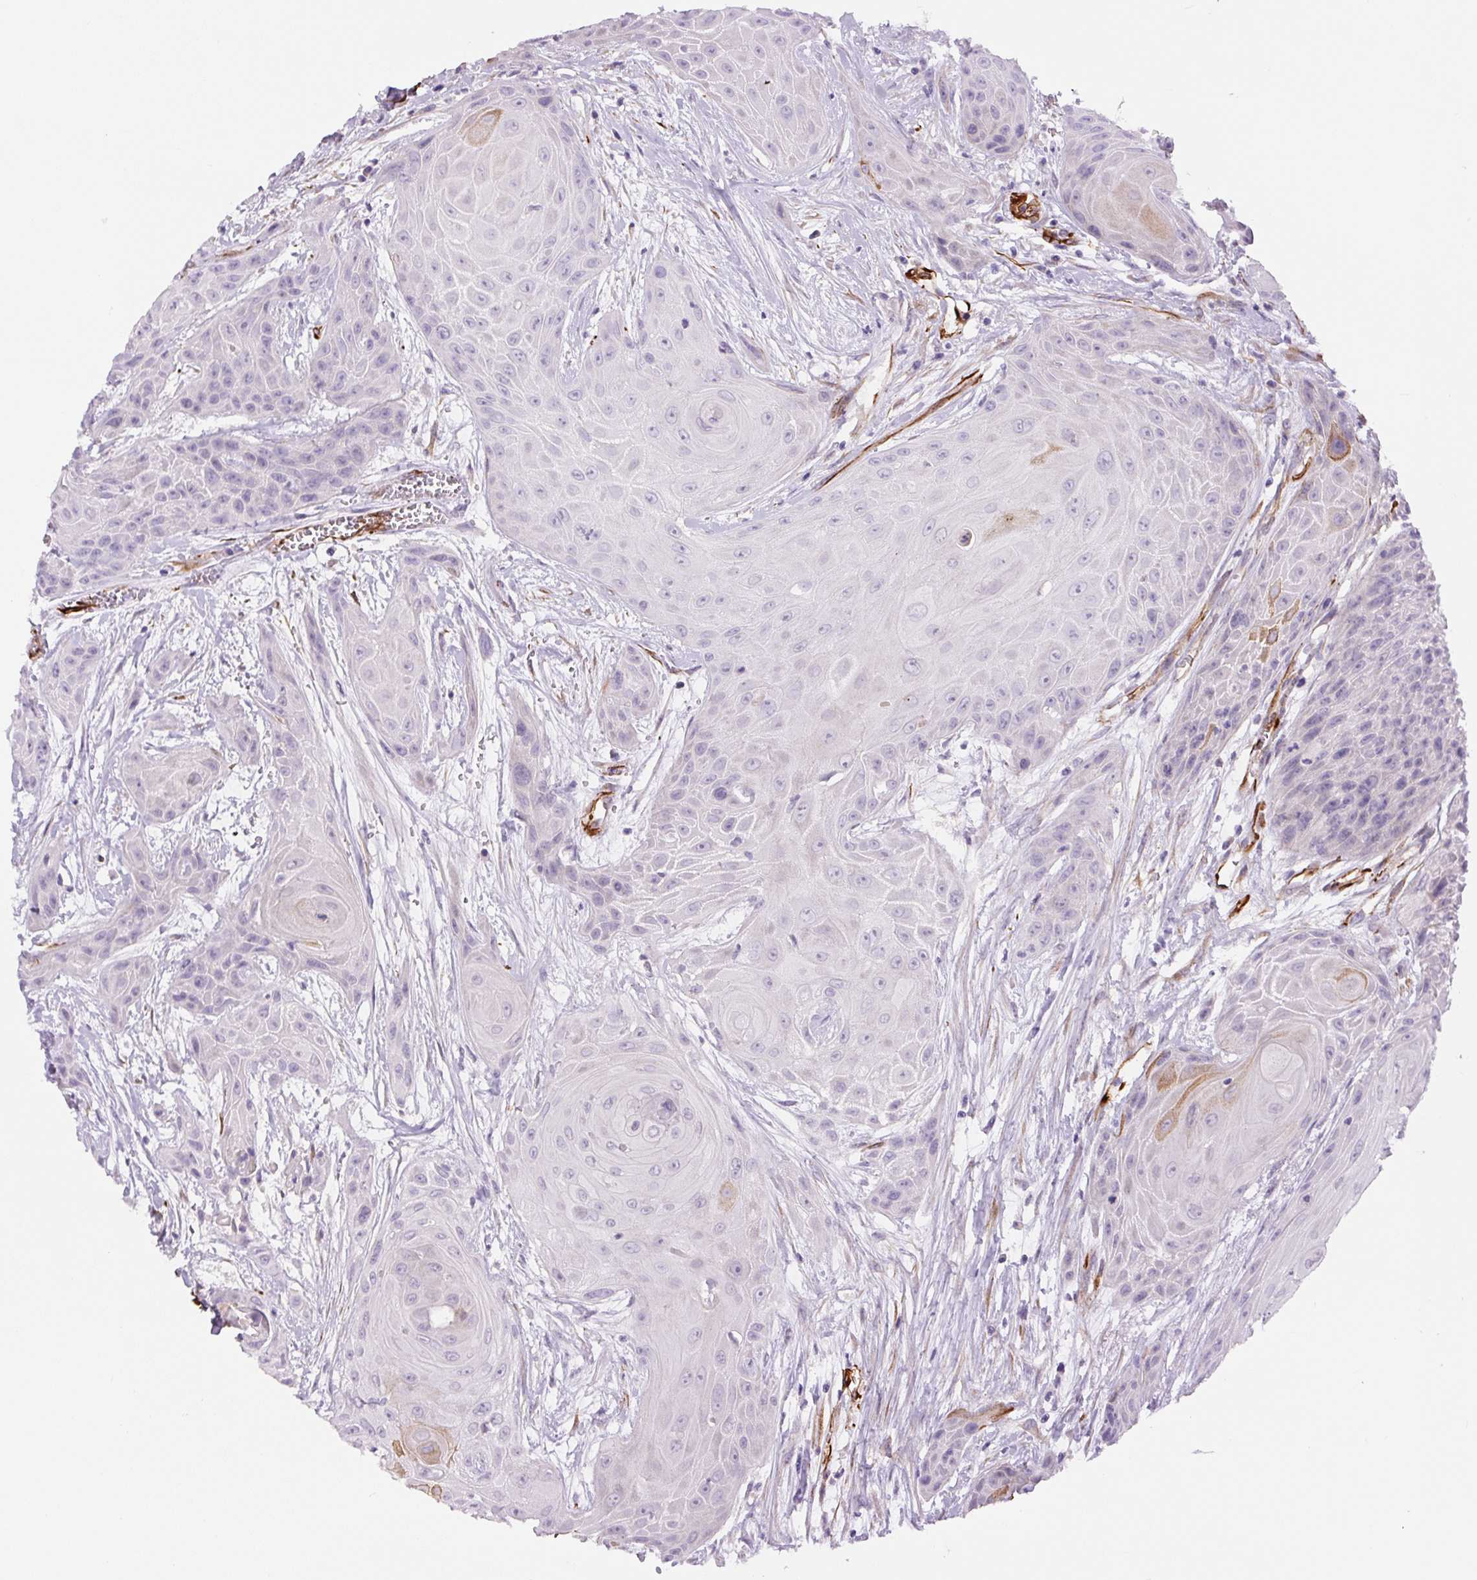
{"staining": {"intensity": "moderate", "quantity": "<25%", "location": "cytoplasmic/membranous"}, "tissue": "head and neck cancer", "cell_type": "Tumor cells", "image_type": "cancer", "snomed": [{"axis": "morphology", "description": "Squamous cell carcinoma, NOS"}, {"axis": "topography", "description": "Head-Neck"}], "caption": "Immunohistochemical staining of squamous cell carcinoma (head and neck) displays low levels of moderate cytoplasmic/membranous protein positivity in about <25% of tumor cells. The protein of interest is shown in brown color, while the nuclei are stained blue.", "gene": "NES", "patient": {"sex": "female", "age": 73}}